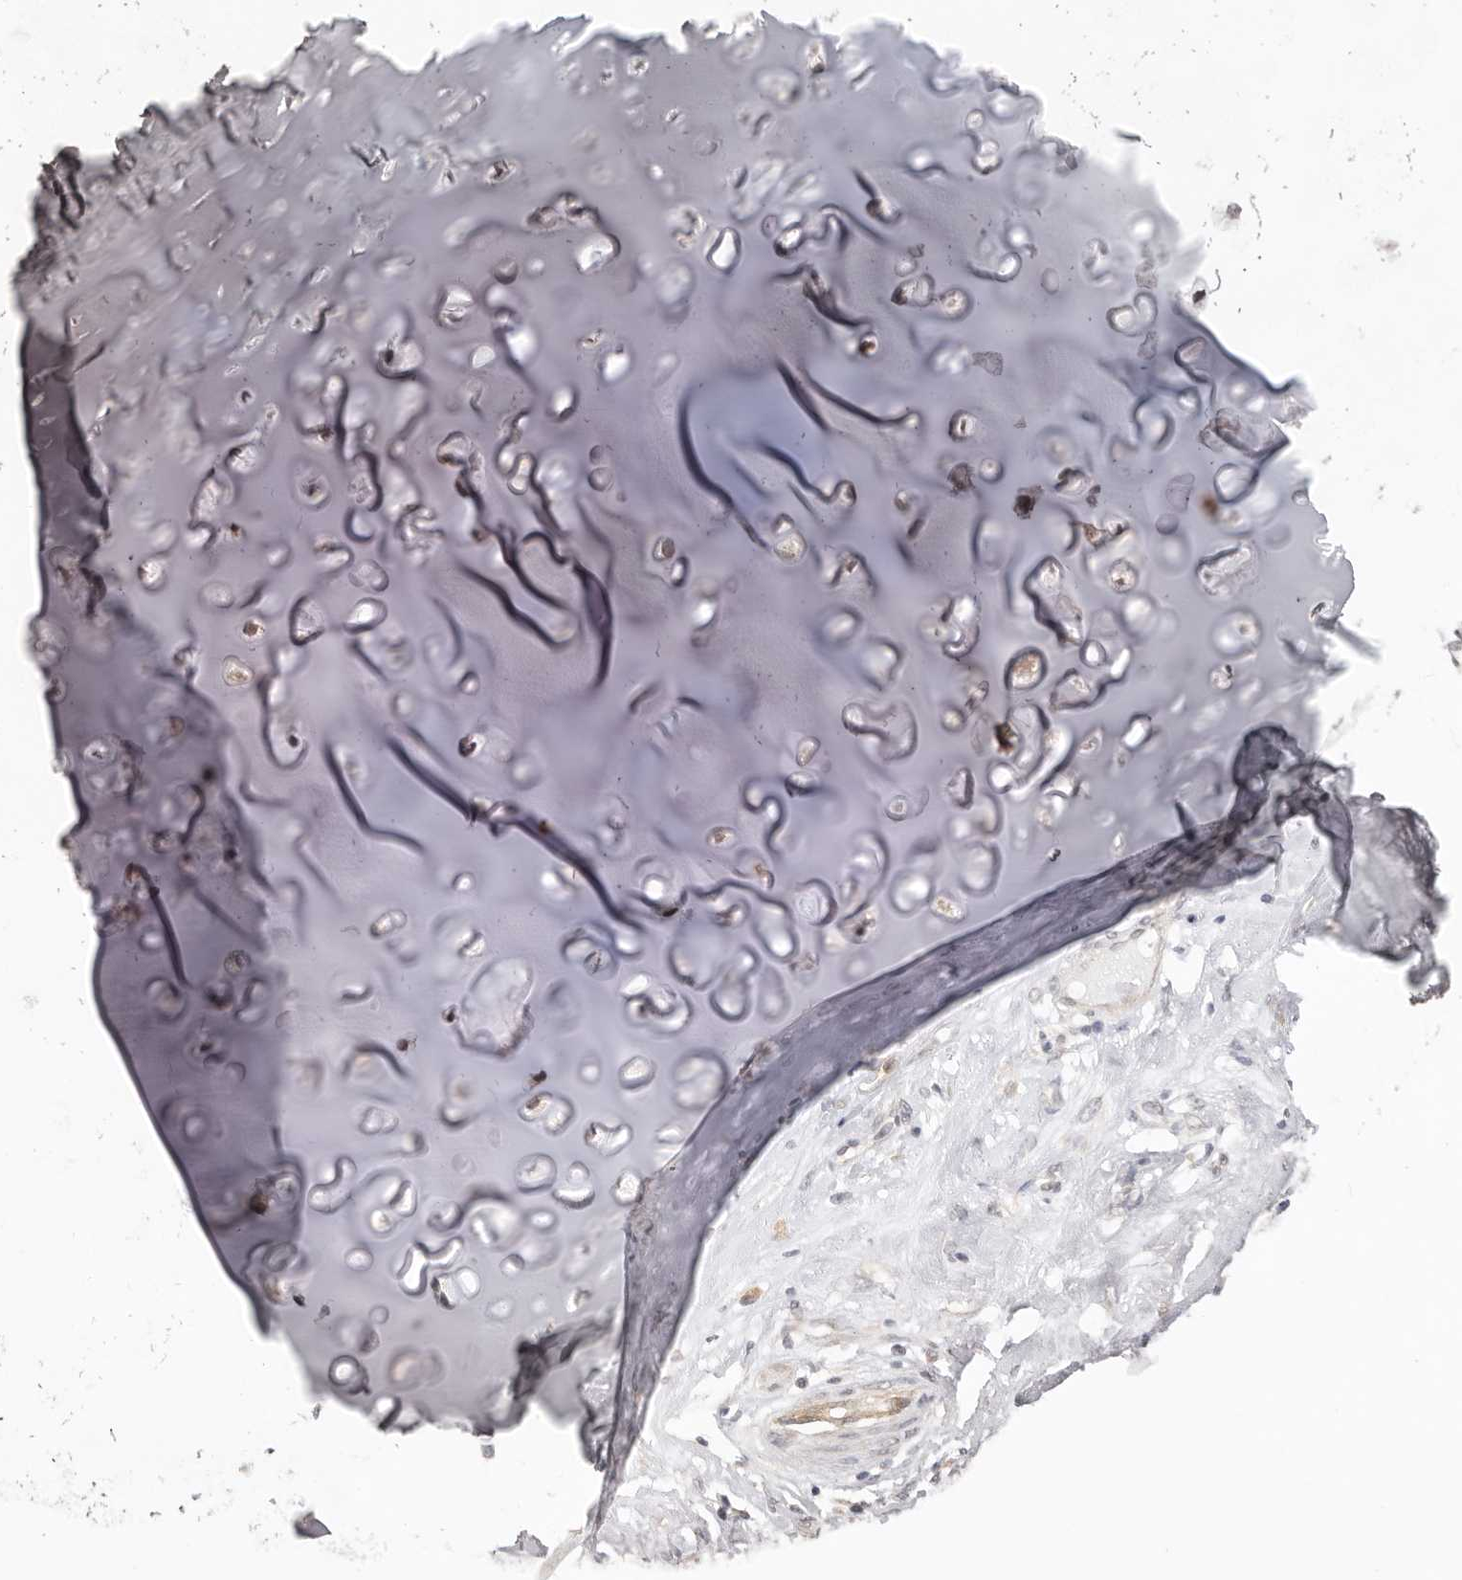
{"staining": {"intensity": "negative", "quantity": "none", "location": "none"}, "tissue": "adipose tissue", "cell_type": "Adipocytes", "image_type": "normal", "snomed": [{"axis": "morphology", "description": "Normal tissue, NOS"}, {"axis": "morphology", "description": "Basal cell carcinoma"}, {"axis": "topography", "description": "Cartilage tissue"}, {"axis": "topography", "description": "Nasopharynx"}, {"axis": "topography", "description": "Oral tissue"}], "caption": "The IHC photomicrograph has no significant expression in adipocytes of adipose tissue.", "gene": "RNF2", "patient": {"sex": "female", "age": 77}}